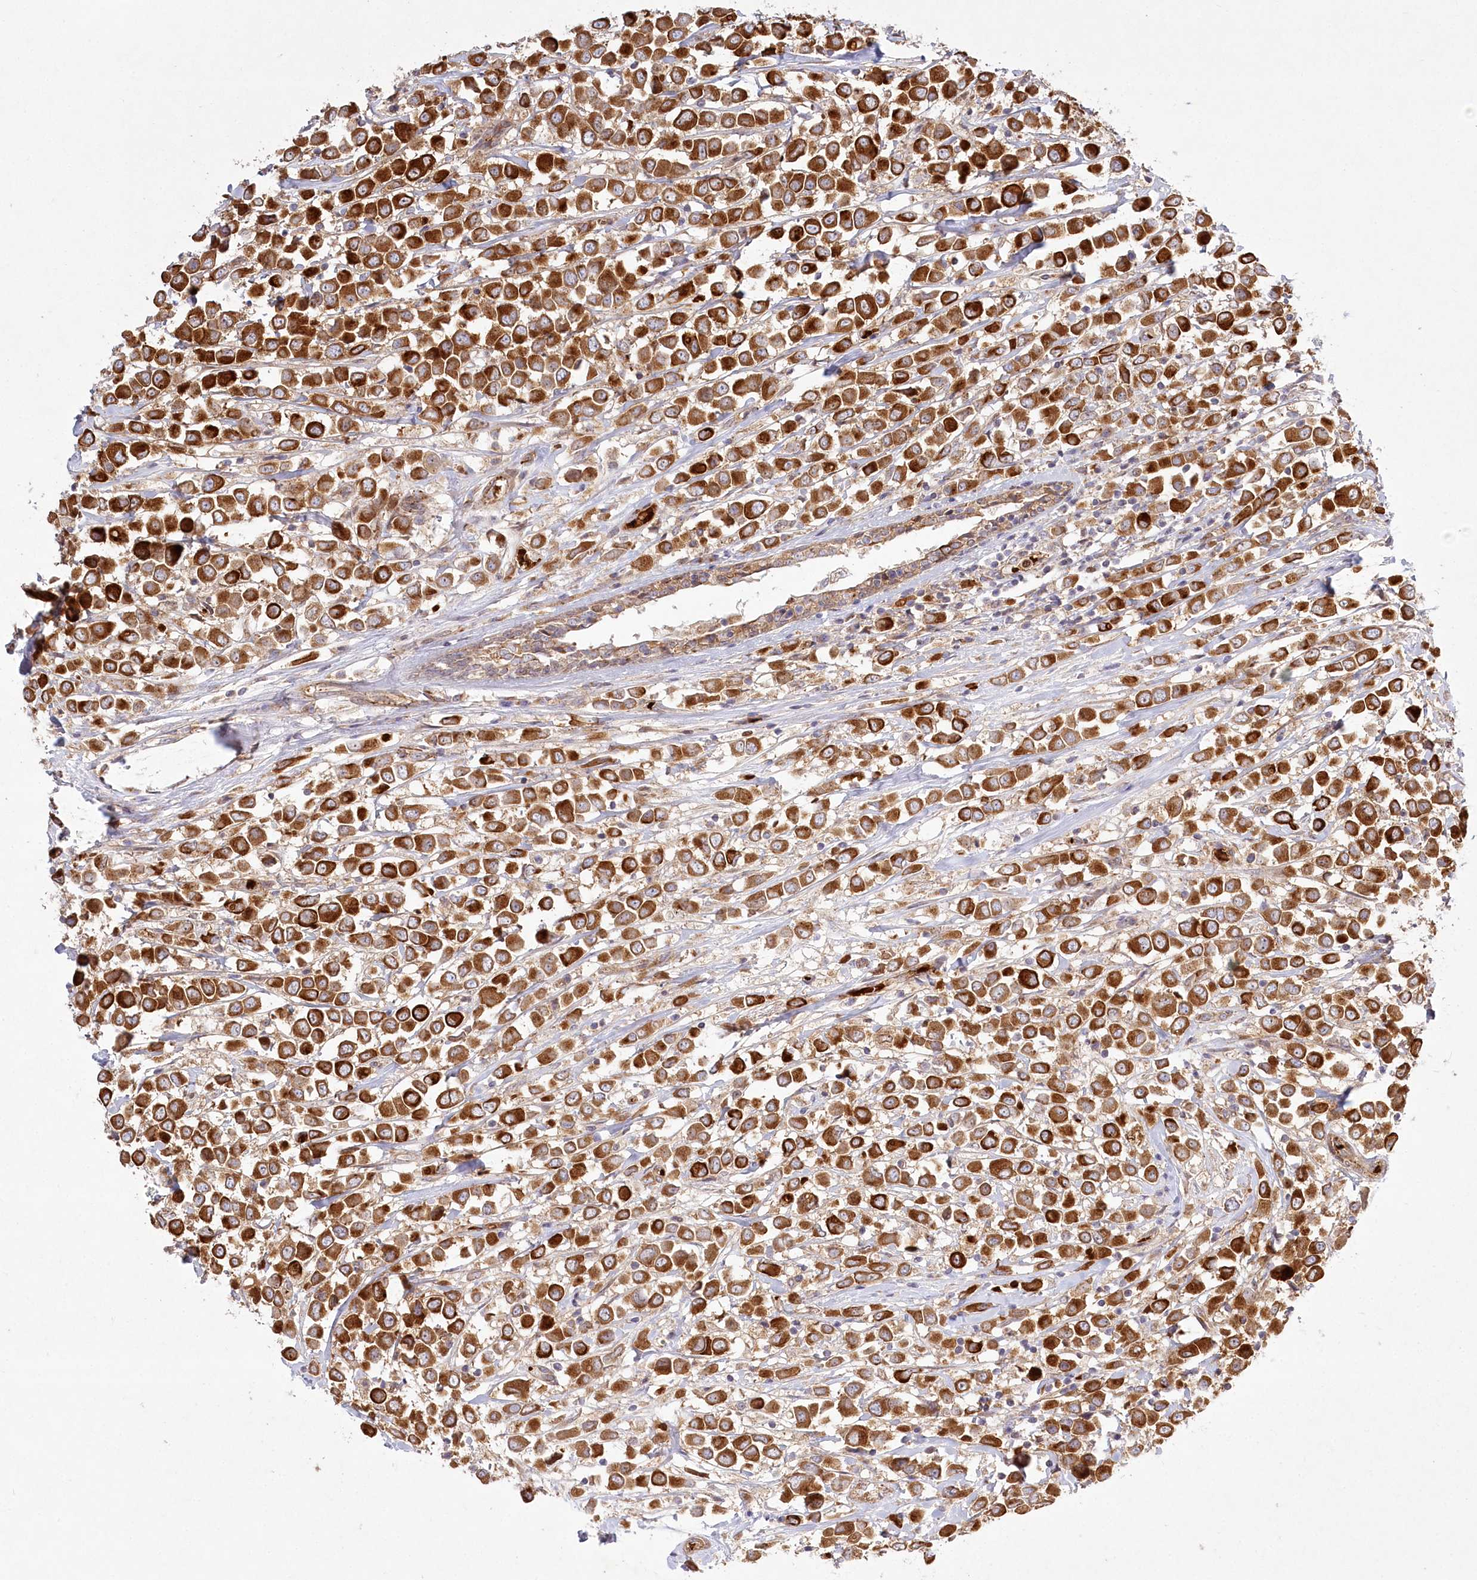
{"staining": {"intensity": "strong", "quantity": ">75%", "location": "cytoplasmic/membranous"}, "tissue": "breast cancer", "cell_type": "Tumor cells", "image_type": "cancer", "snomed": [{"axis": "morphology", "description": "Duct carcinoma"}, {"axis": "topography", "description": "Breast"}], "caption": "Immunohistochemical staining of invasive ductal carcinoma (breast) displays strong cytoplasmic/membranous protein expression in about >75% of tumor cells.", "gene": "COMMD3", "patient": {"sex": "female", "age": 61}}